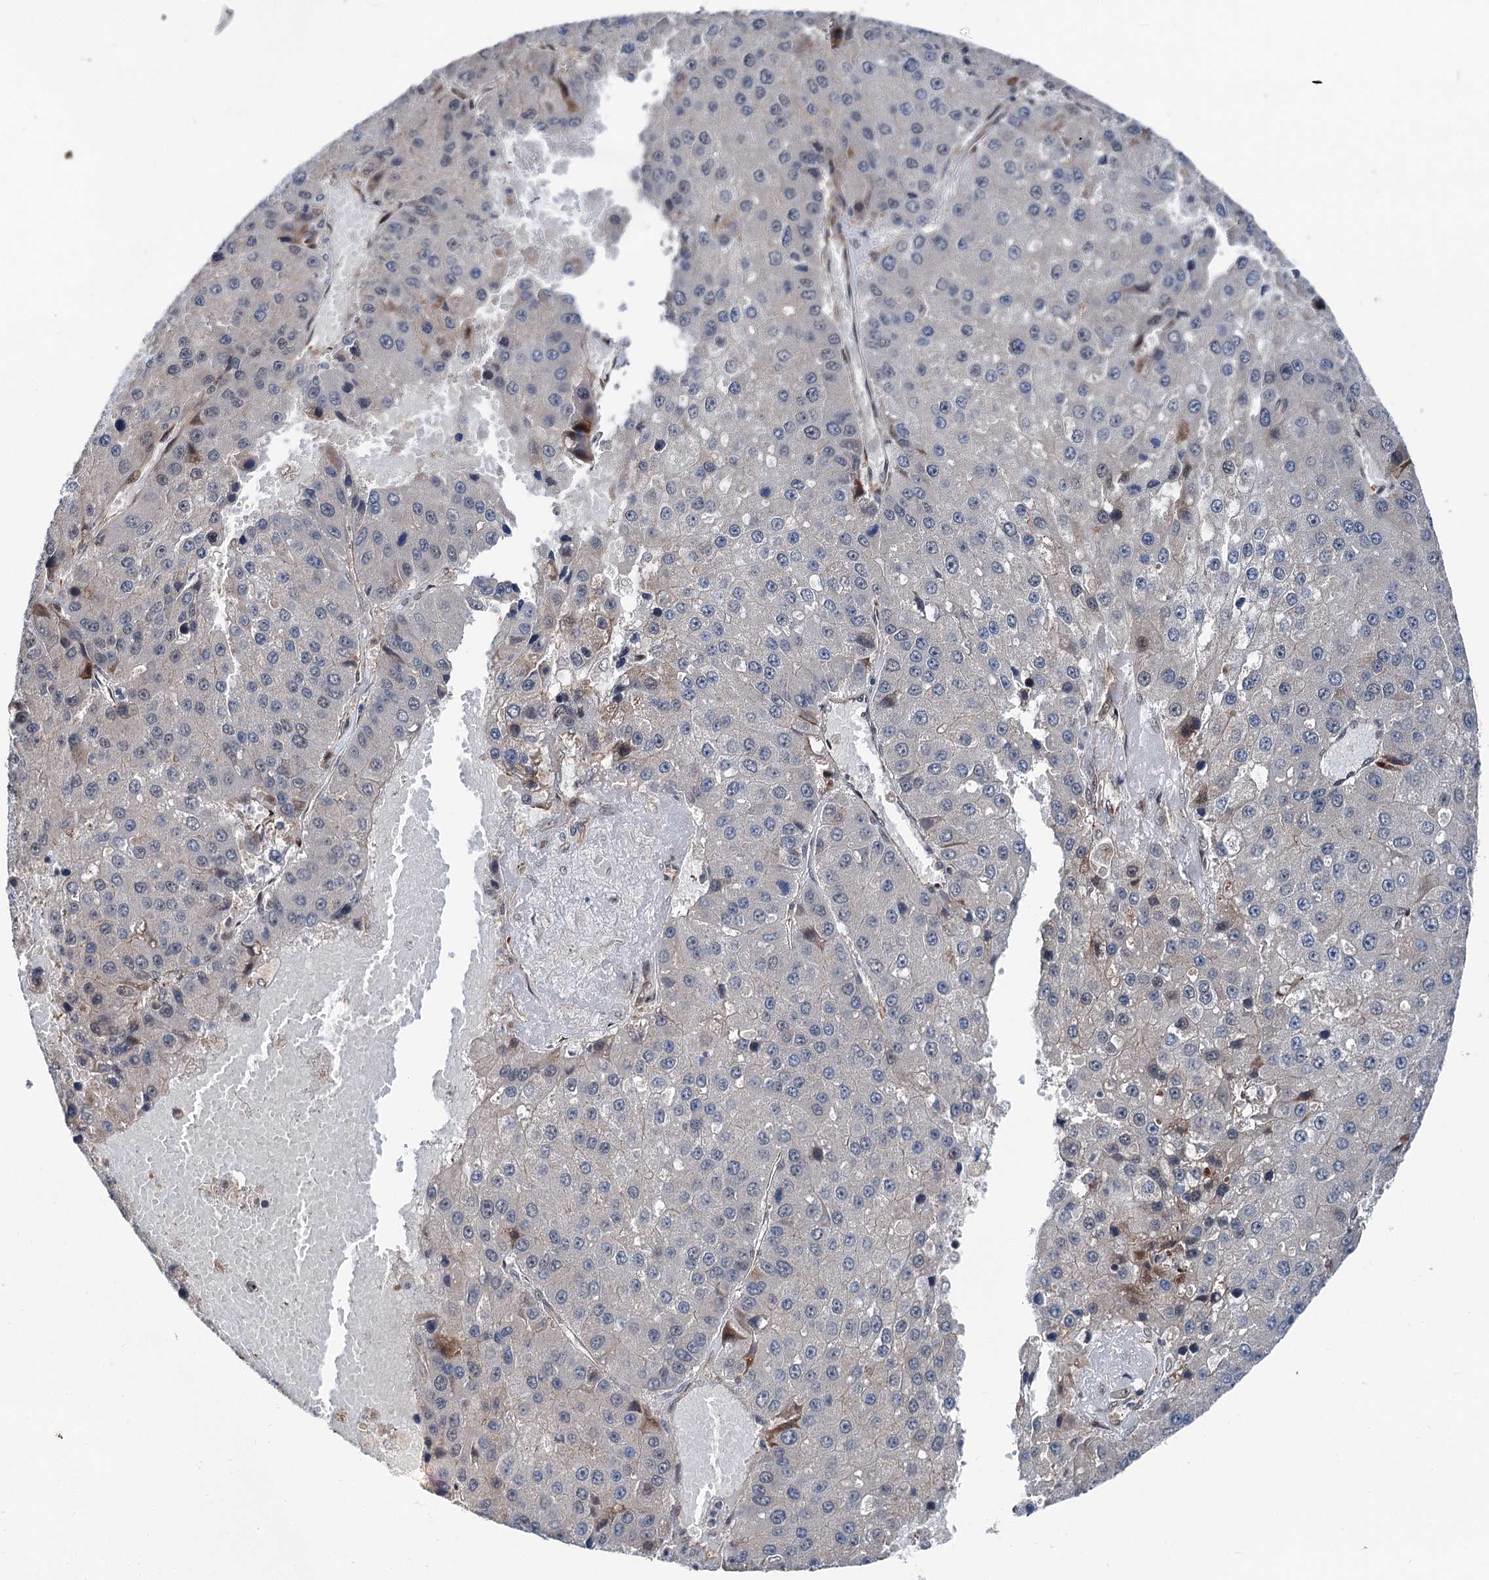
{"staining": {"intensity": "moderate", "quantity": "<25%", "location": "cytoplasmic/membranous"}, "tissue": "liver cancer", "cell_type": "Tumor cells", "image_type": "cancer", "snomed": [{"axis": "morphology", "description": "Carcinoma, Hepatocellular, NOS"}, {"axis": "topography", "description": "Liver"}], "caption": "The image displays staining of liver hepatocellular carcinoma, revealing moderate cytoplasmic/membranous protein positivity (brown color) within tumor cells.", "gene": "PSMD13", "patient": {"sex": "female", "age": 73}}